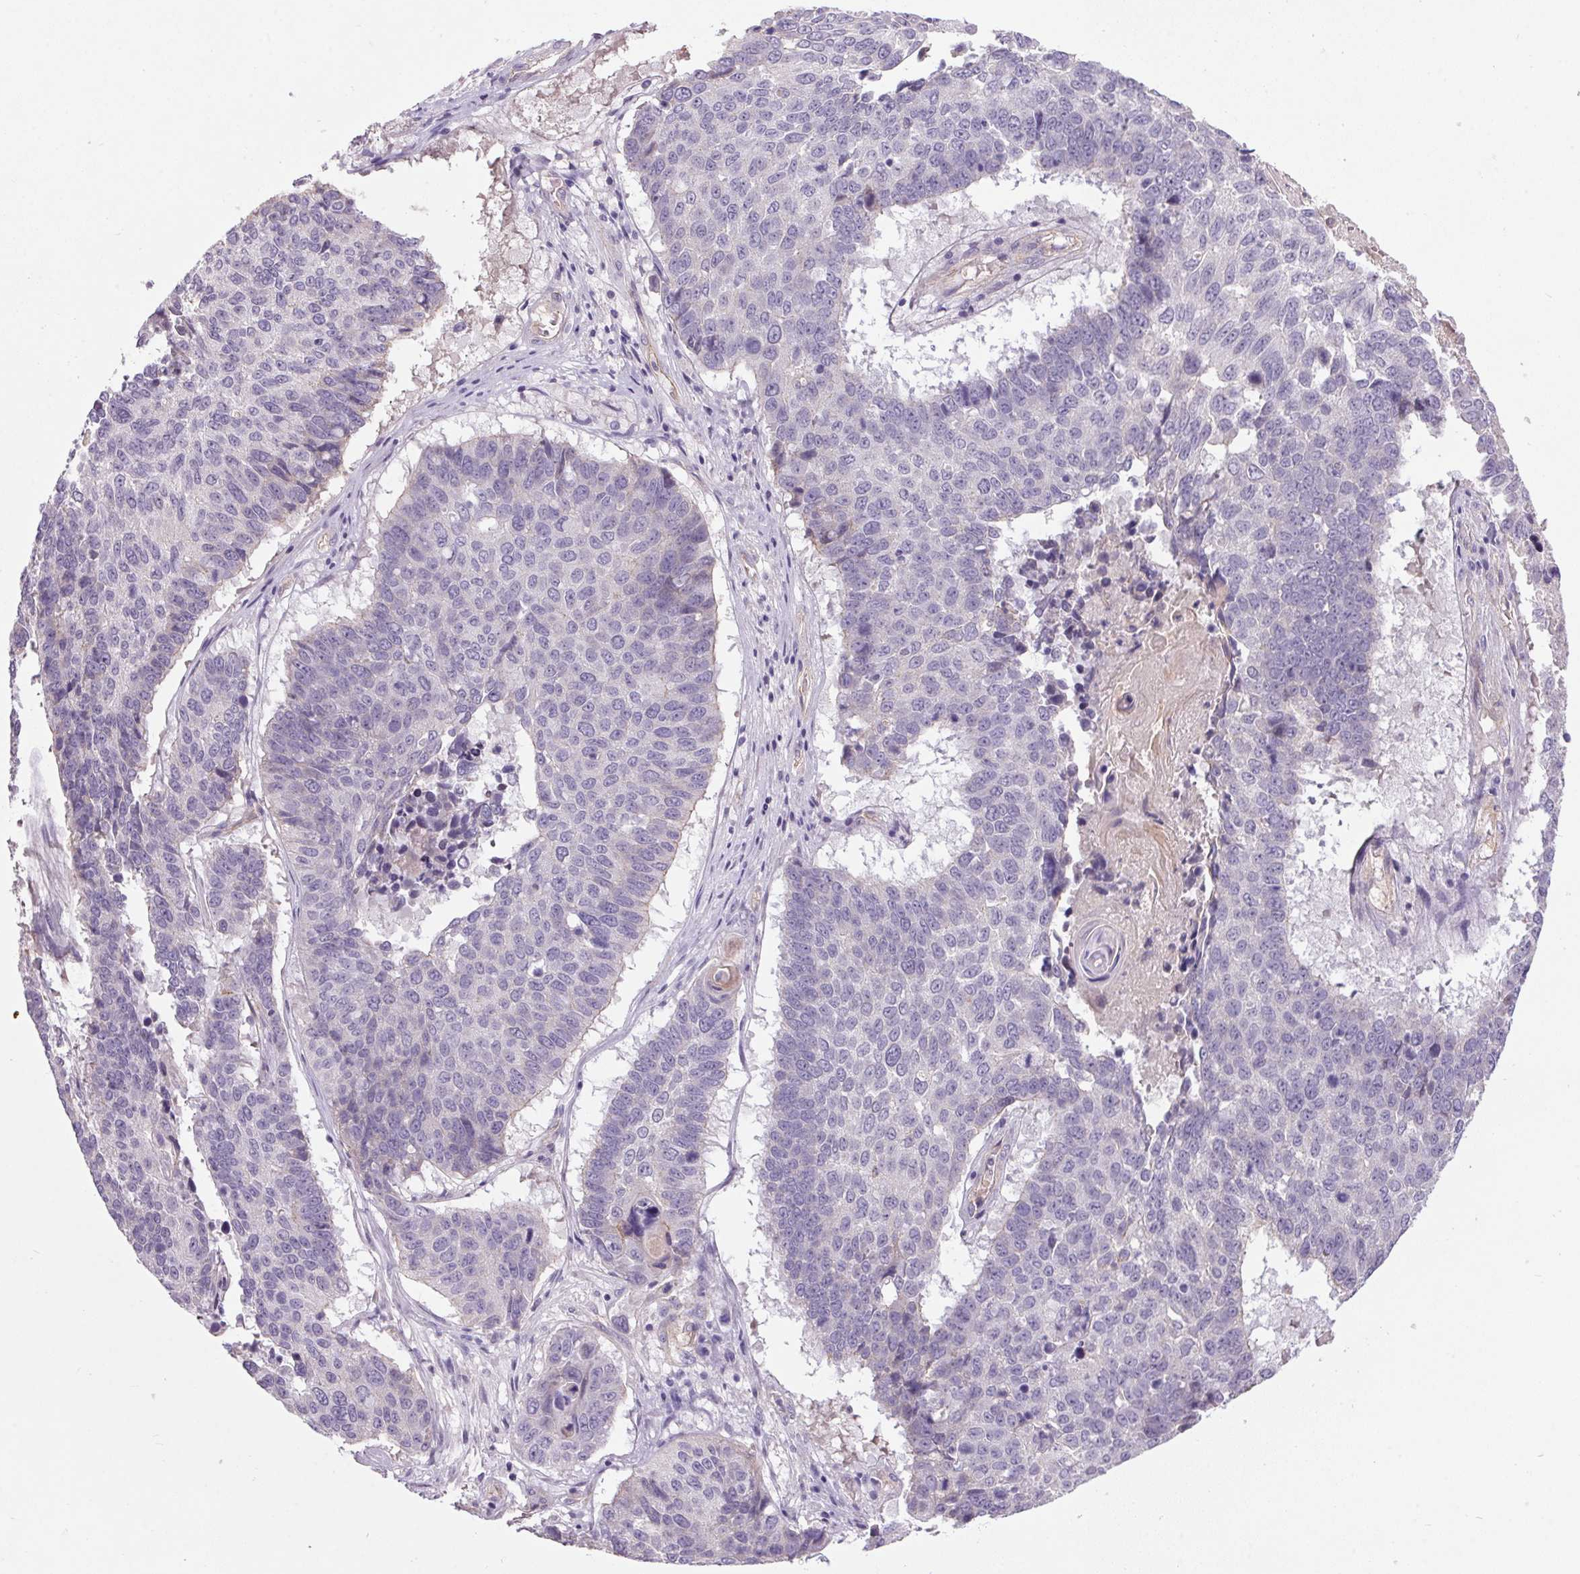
{"staining": {"intensity": "negative", "quantity": "none", "location": "none"}, "tissue": "lung cancer", "cell_type": "Tumor cells", "image_type": "cancer", "snomed": [{"axis": "morphology", "description": "Squamous cell carcinoma, NOS"}, {"axis": "topography", "description": "Lung"}], "caption": "Immunohistochemistry (IHC) image of neoplastic tissue: lung cancer (squamous cell carcinoma) stained with DAB demonstrates no significant protein staining in tumor cells.", "gene": "APOC4", "patient": {"sex": "male", "age": 73}}